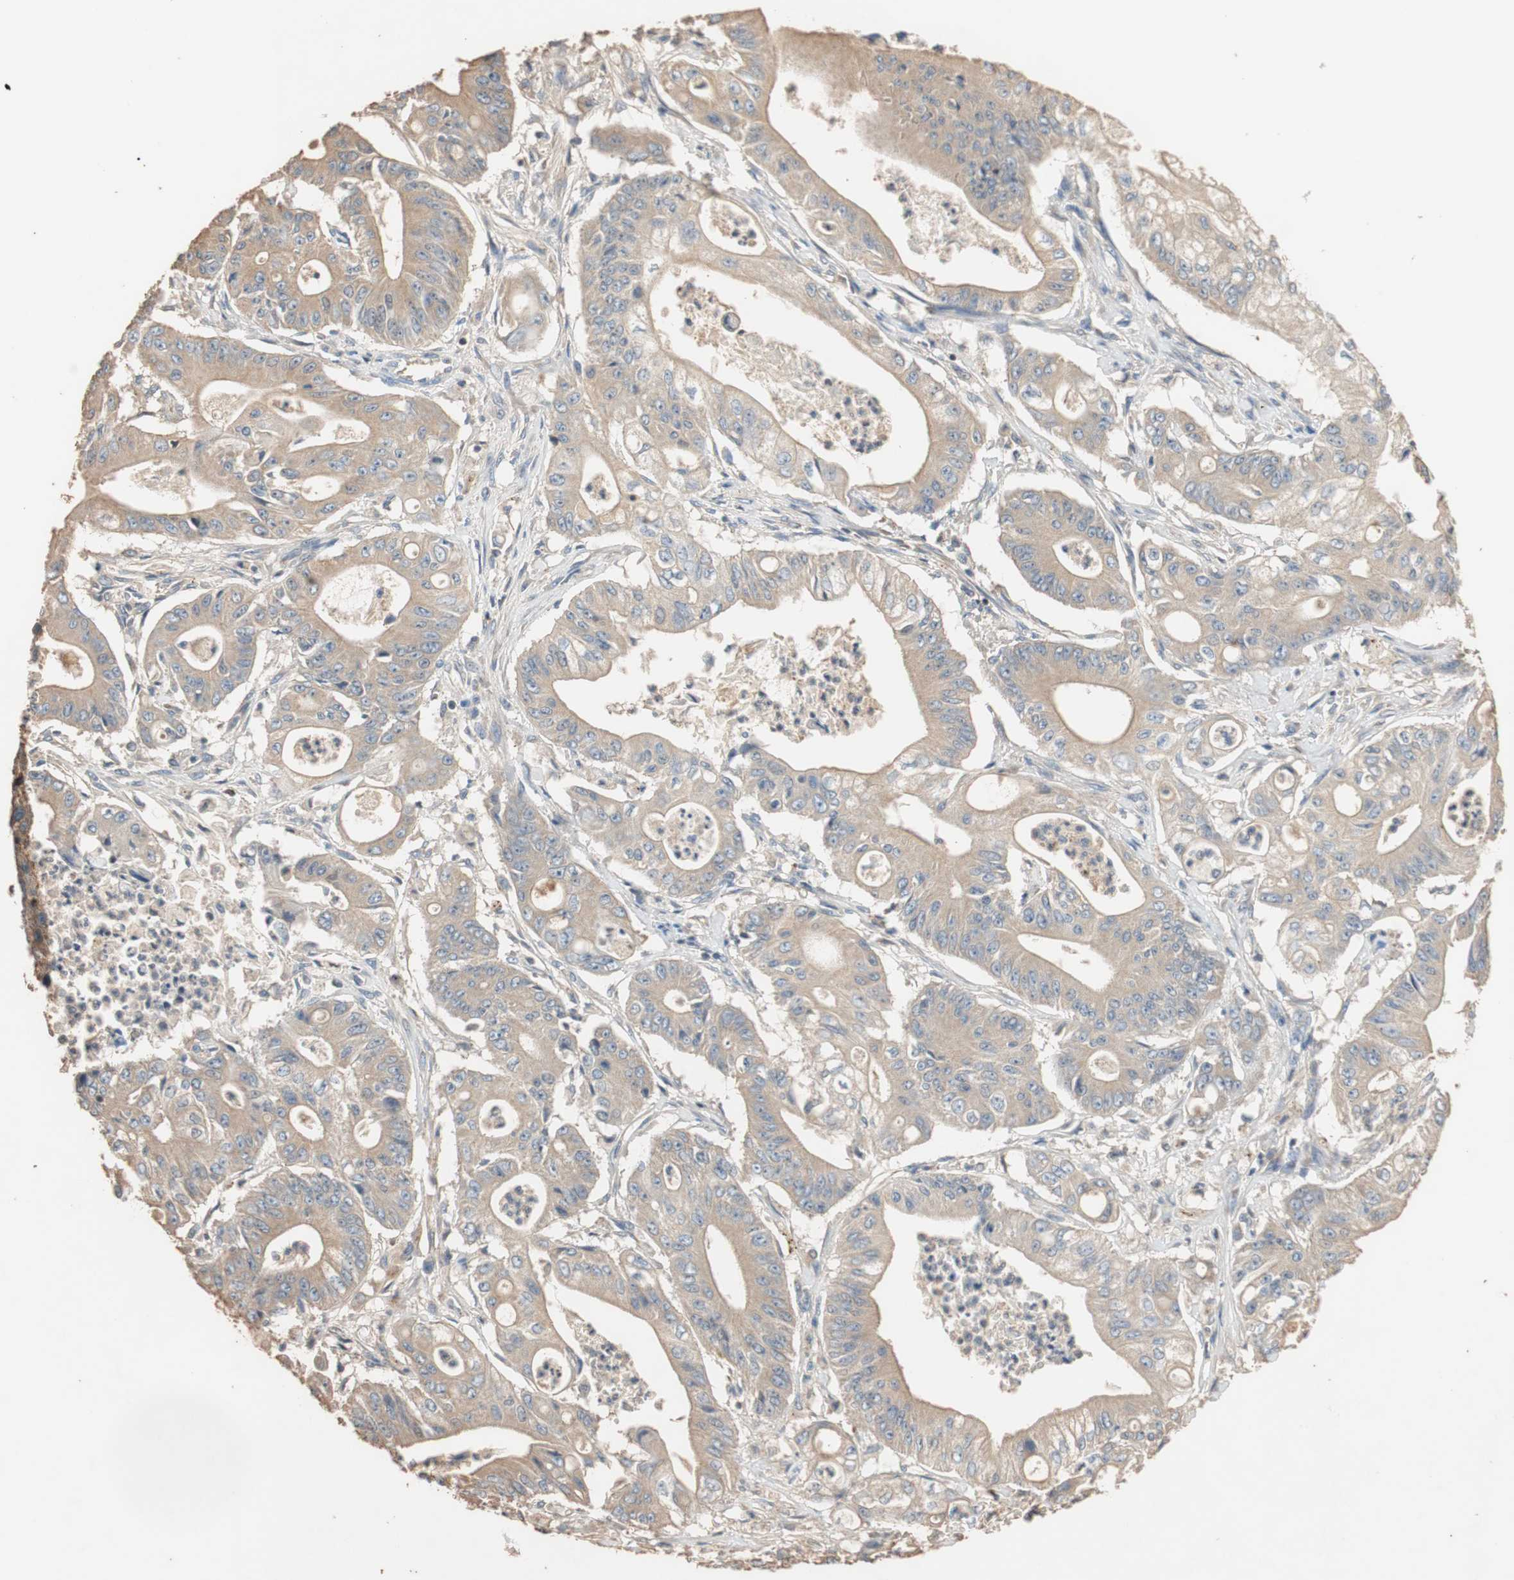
{"staining": {"intensity": "moderate", "quantity": ">75%", "location": "cytoplasmic/membranous"}, "tissue": "pancreatic cancer", "cell_type": "Tumor cells", "image_type": "cancer", "snomed": [{"axis": "morphology", "description": "Normal tissue, NOS"}, {"axis": "topography", "description": "Lymph node"}], "caption": "Tumor cells show moderate cytoplasmic/membranous positivity in approximately >75% of cells in pancreatic cancer.", "gene": "TUBB", "patient": {"sex": "male", "age": 62}}